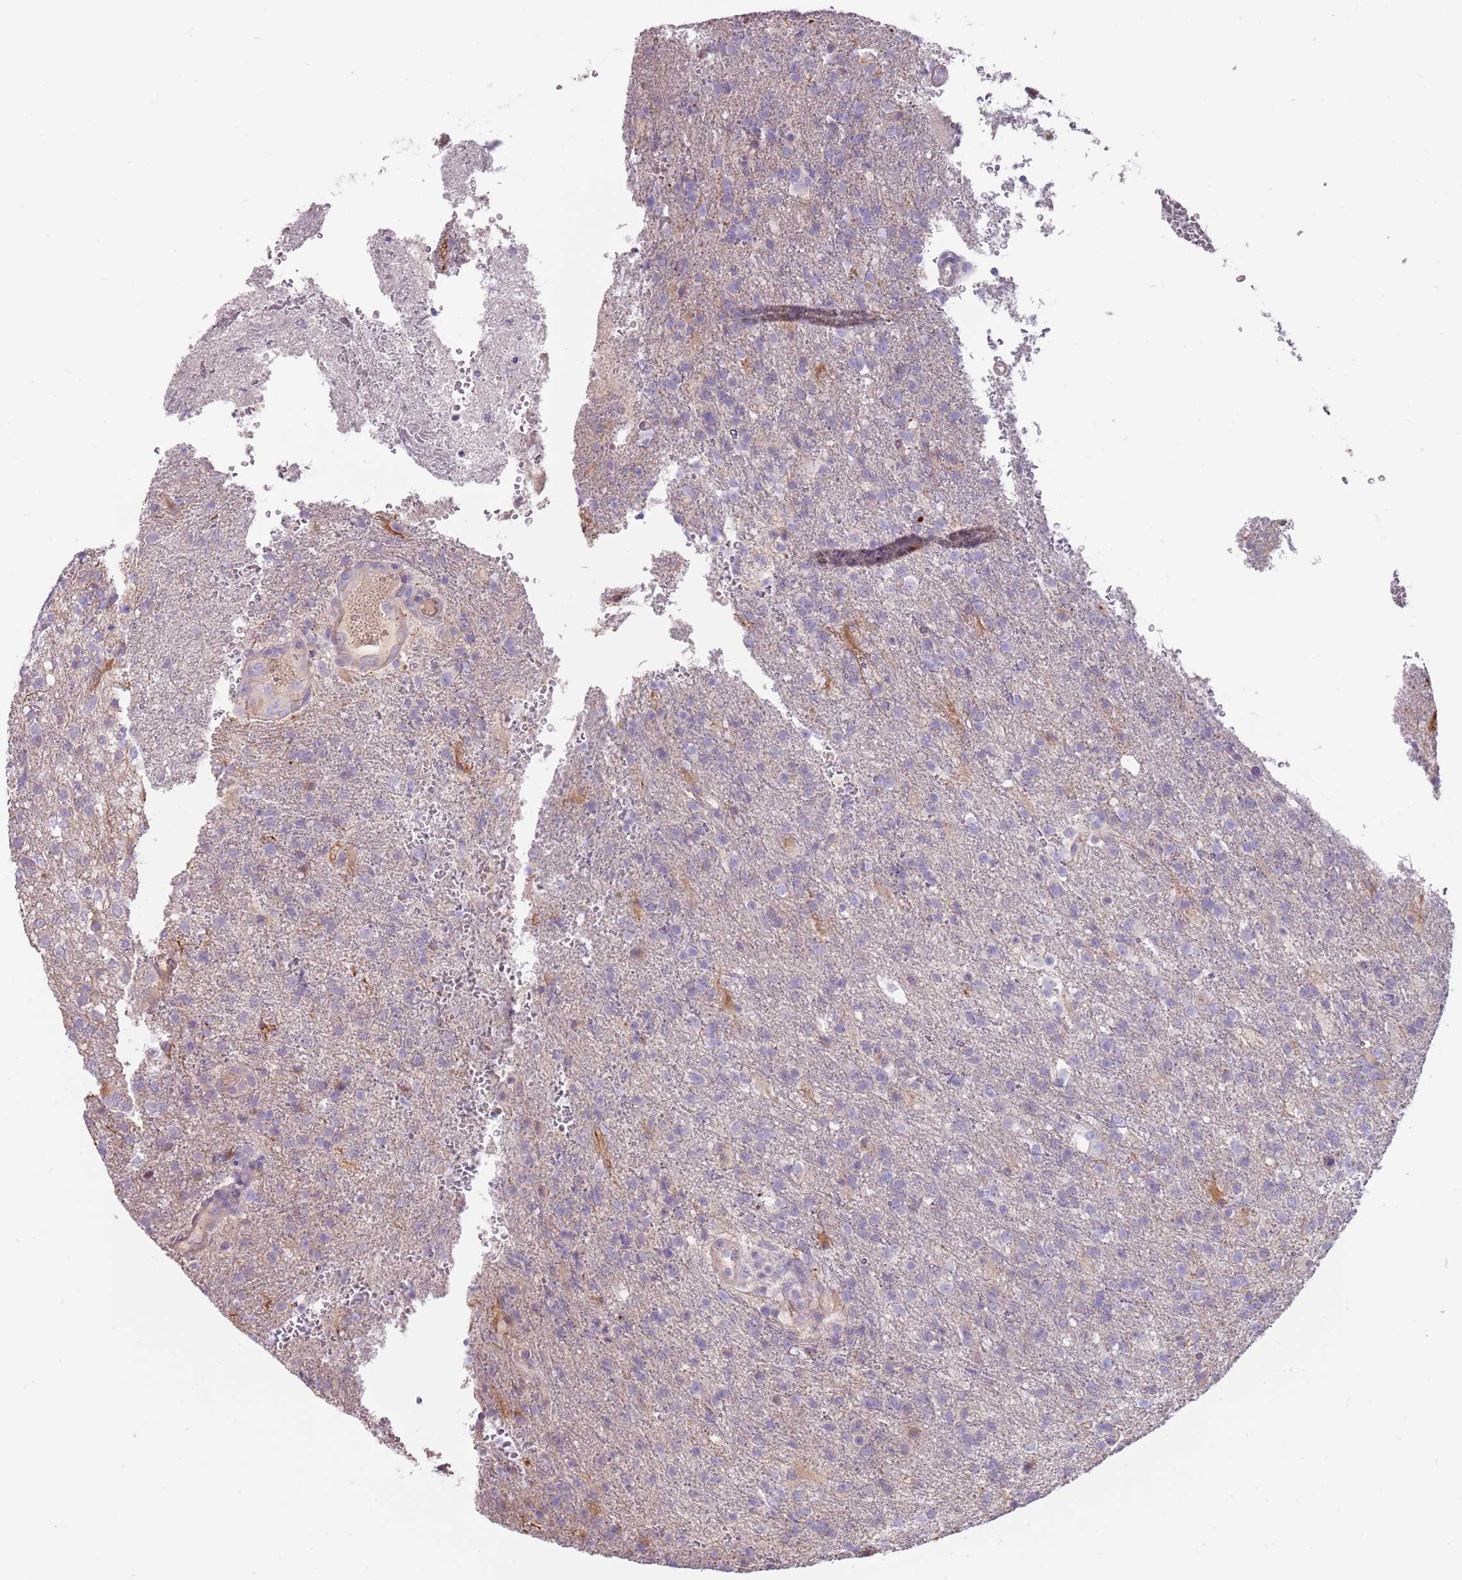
{"staining": {"intensity": "negative", "quantity": "none", "location": "none"}, "tissue": "glioma", "cell_type": "Tumor cells", "image_type": "cancer", "snomed": [{"axis": "morphology", "description": "Glioma, malignant, High grade"}, {"axis": "topography", "description": "Brain"}], "caption": "Glioma stained for a protein using immunohistochemistry (IHC) shows no expression tumor cells.", "gene": "MCUB", "patient": {"sex": "female", "age": 74}}